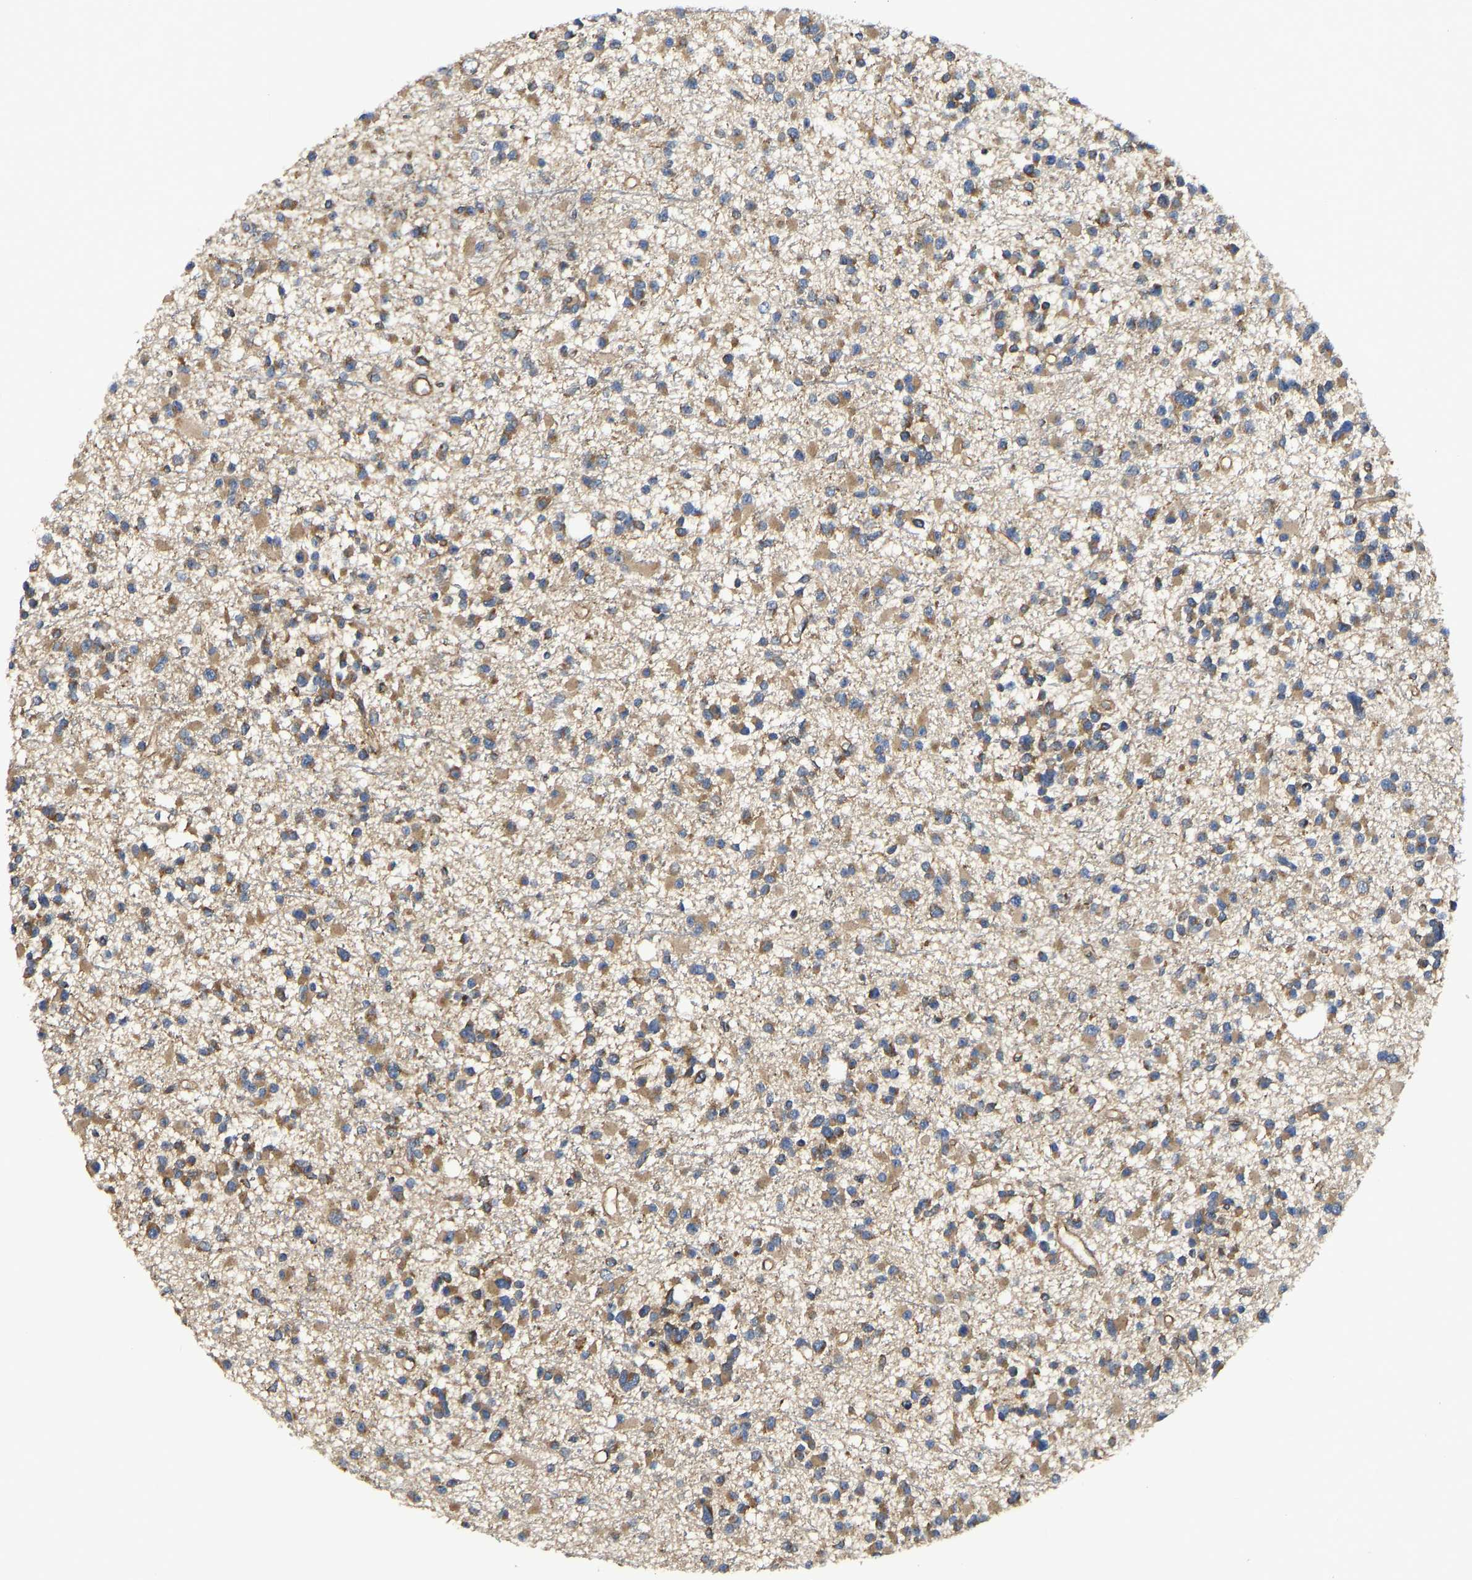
{"staining": {"intensity": "moderate", "quantity": ">75%", "location": "cytoplasmic/membranous"}, "tissue": "glioma", "cell_type": "Tumor cells", "image_type": "cancer", "snomed": [{"axis": "morphology", "description": "Glioma, malignant, Low grade"}, {"axis": "topography", "description": "Brain"}], "caption": "Immunohistochemical staining of human low-grade glioma (malignant) shows medium levels of moderate cytoplasmic/membranous positivity in about >75% of tumor cells.", "gene": "FLNB", "patient": {"sex": "female", "age": 22}}